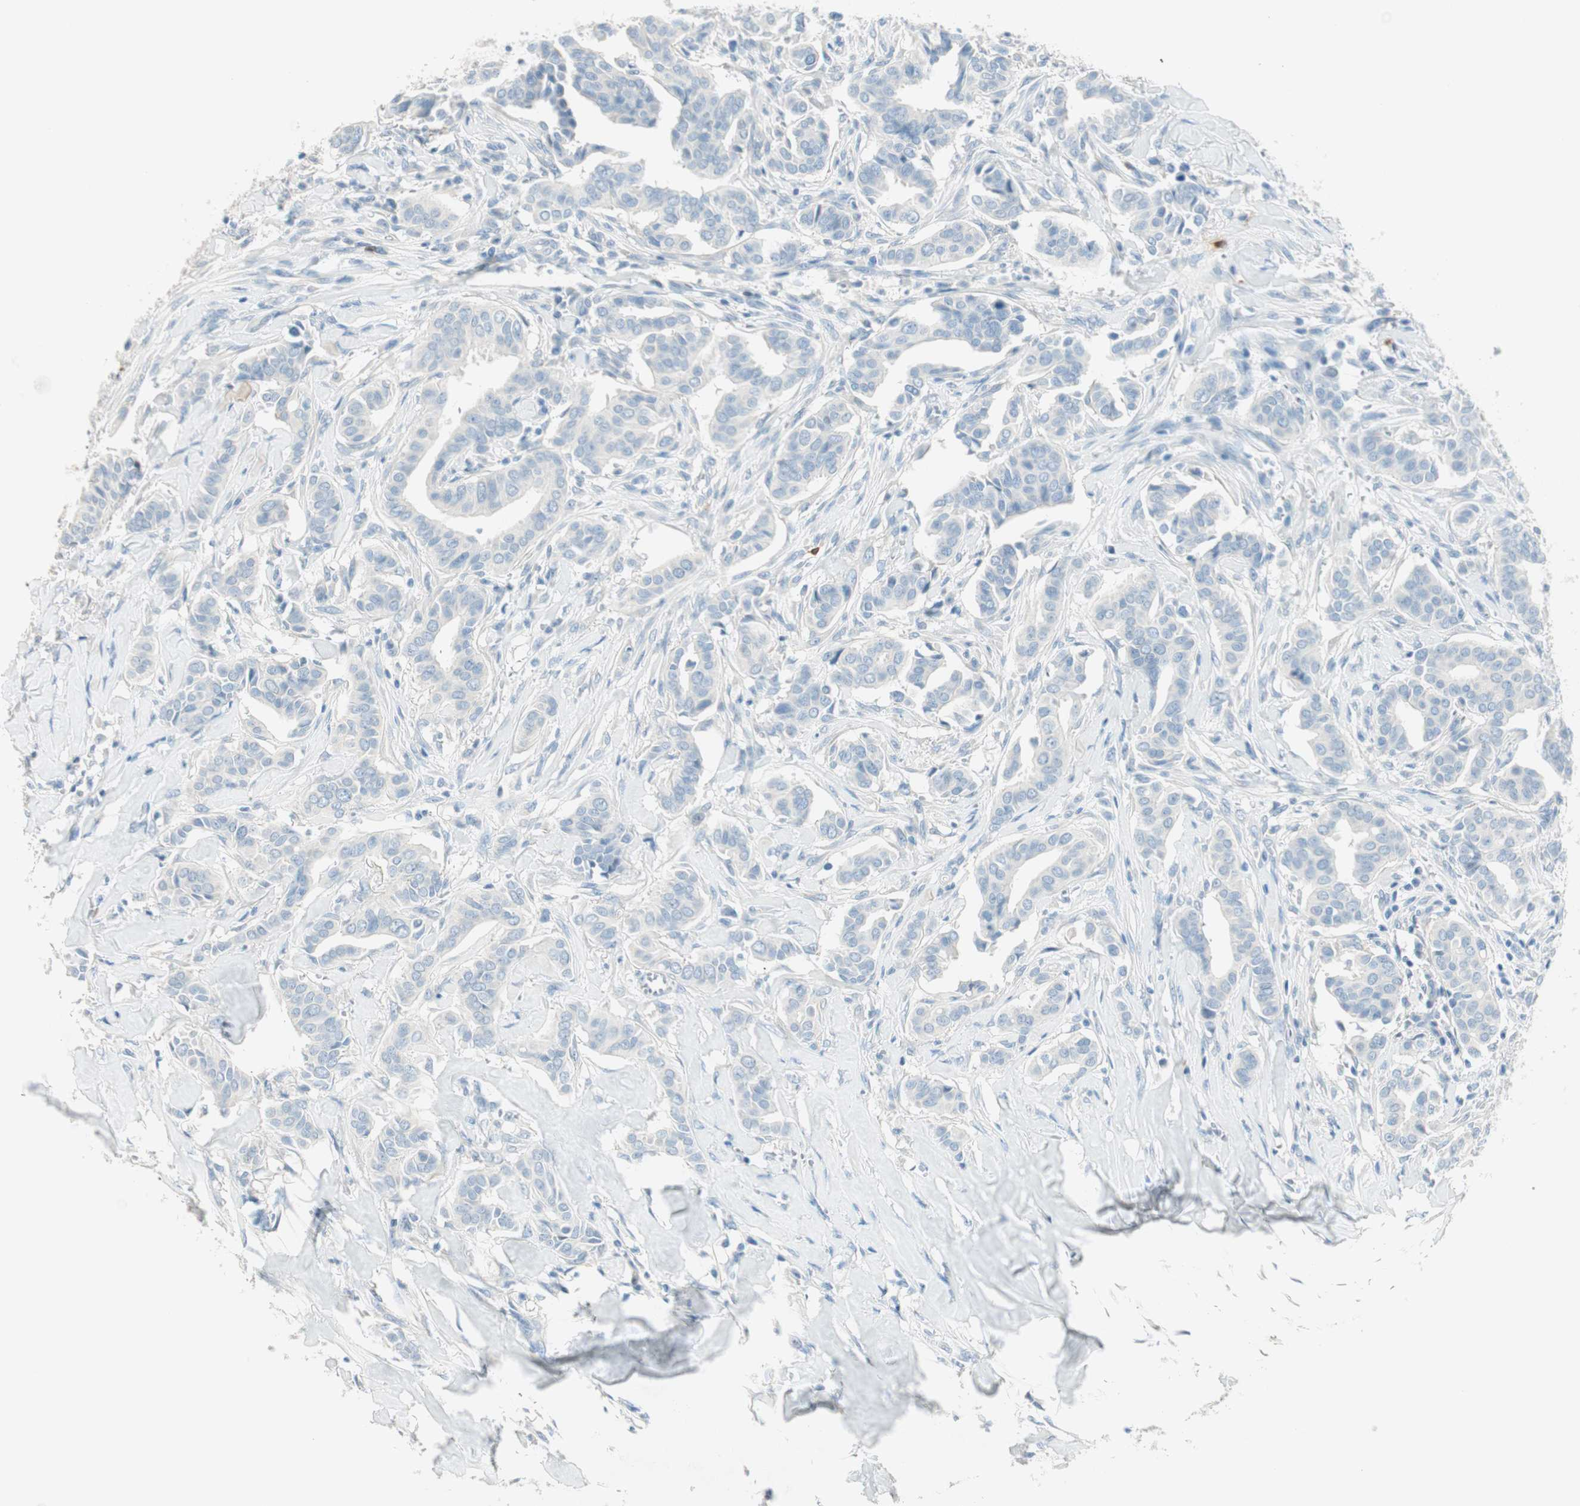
{"staining": {"intensity": "negative", "quantity": "none", "location": "none"}, "tissue": "head and neck cancer", "cell_type": "Tumor cells", "image_type": "cancer", "snomed": [{"axis": "morphology", "description": "Adenocarcinoma, NOS"}, {"axis": "topography", "description": "Salivary gland"}, {"axis": "topography", "description": "Head-Neck"}], "caption": "A photomicrograph of human head and neck cancer (adenocarcinoma) is negative for staining in tumor cells. (Immunohistochemistry, brightfield microscopy, high magnification).", "gene": "HPGD", "patient": {"sex": "female", "age": 59}}